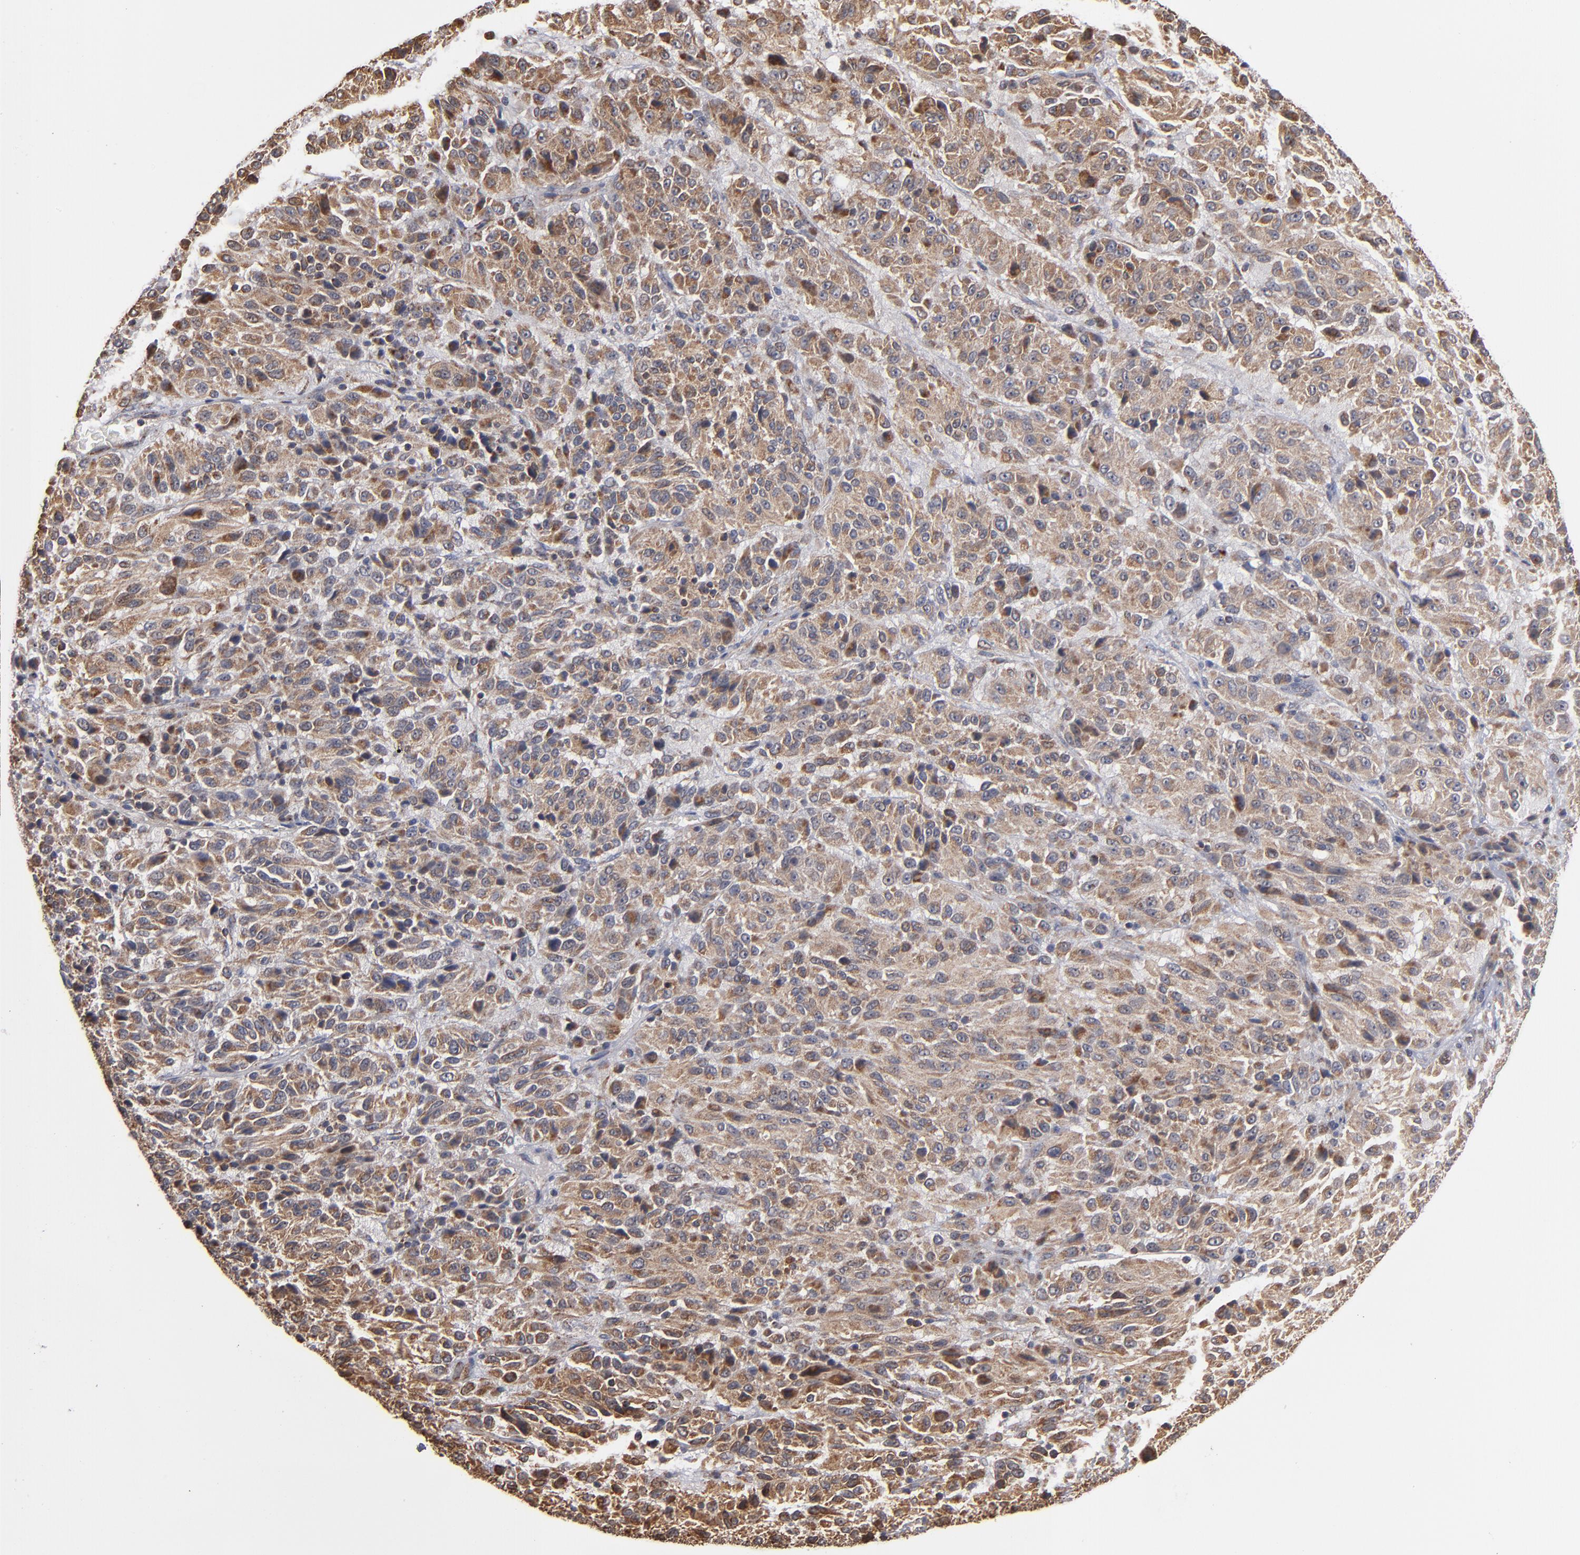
{"staining": {"intensity": "moderate", "quantity": ">75%", "location": "cytoplasmic/membranous"}, "tissue": "melanoma", "cell_type": "Tumor cells", "image_type": "cancer", "snomed": [{"axis": "morphology", "description": "Malignant melanoma, Metastatic site"}, {"axis": "topography", "description": "Lung"}], "caption": "Human melanoma stained for a protein (brown) exhibits moderate cytoplasmic/membranous positive expression in about >75% of tumor cells.", "gene": "MIPOL1", "patient": {"sex": "male", "age": 64}}